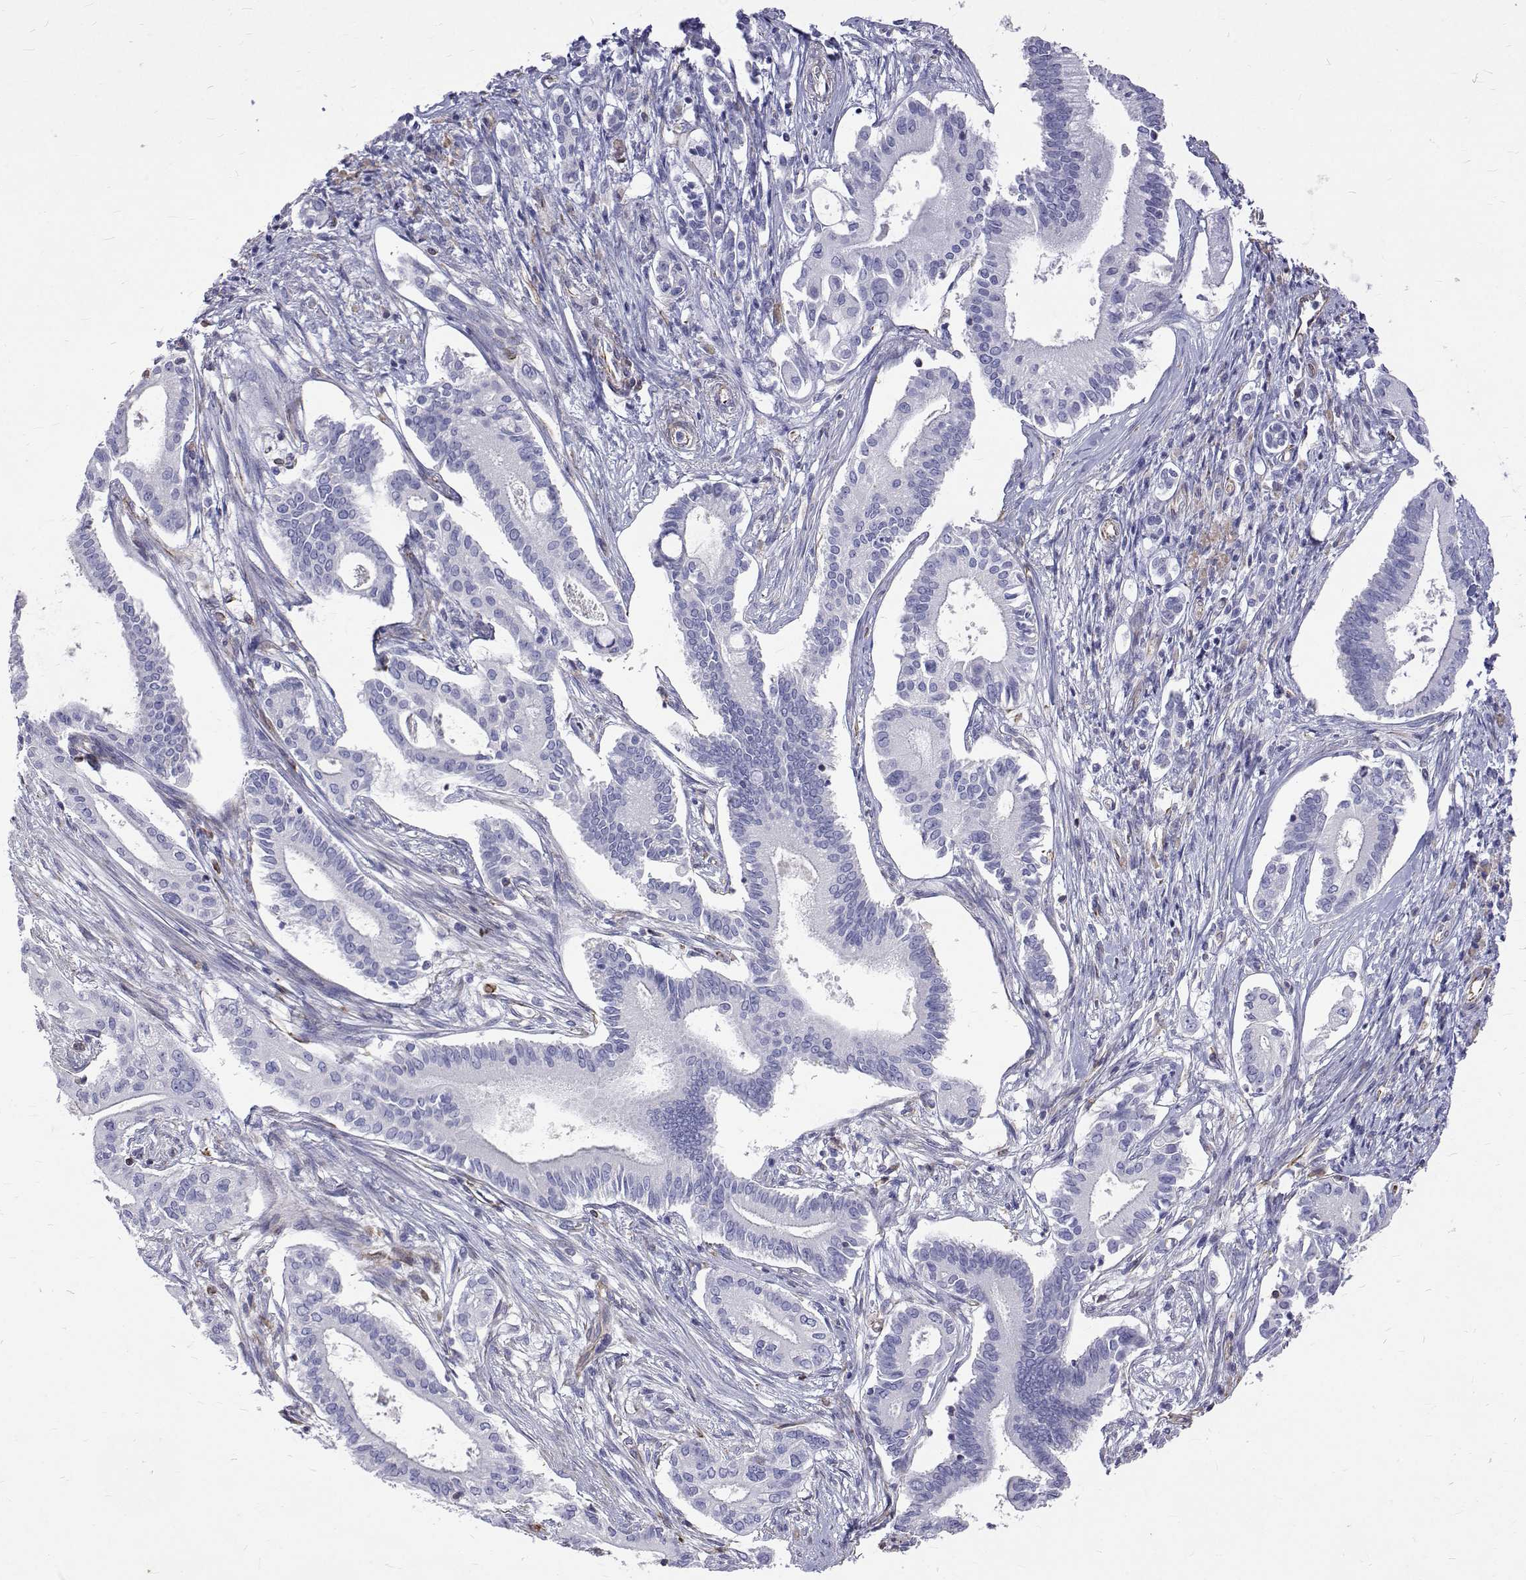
{"staining": {"intensity": "negative", "quantity": "none", "location": "none"}, "tissue": "pancreatic cancer", "cell_type": "Tumor cells", "image_type": "cancer", "snomed": [{"axis": "morphology", "description": "Adenocarcinoma, NOS"}, {"axis": "topography", "description": "Pancreas"}], "caption": "Photomicrograph shows no significant protein expression in tumor cells of adenocarcinoma (pancreatic).", "gene": "OPRPN", "patient": {"sex": "female", "age": 68}}